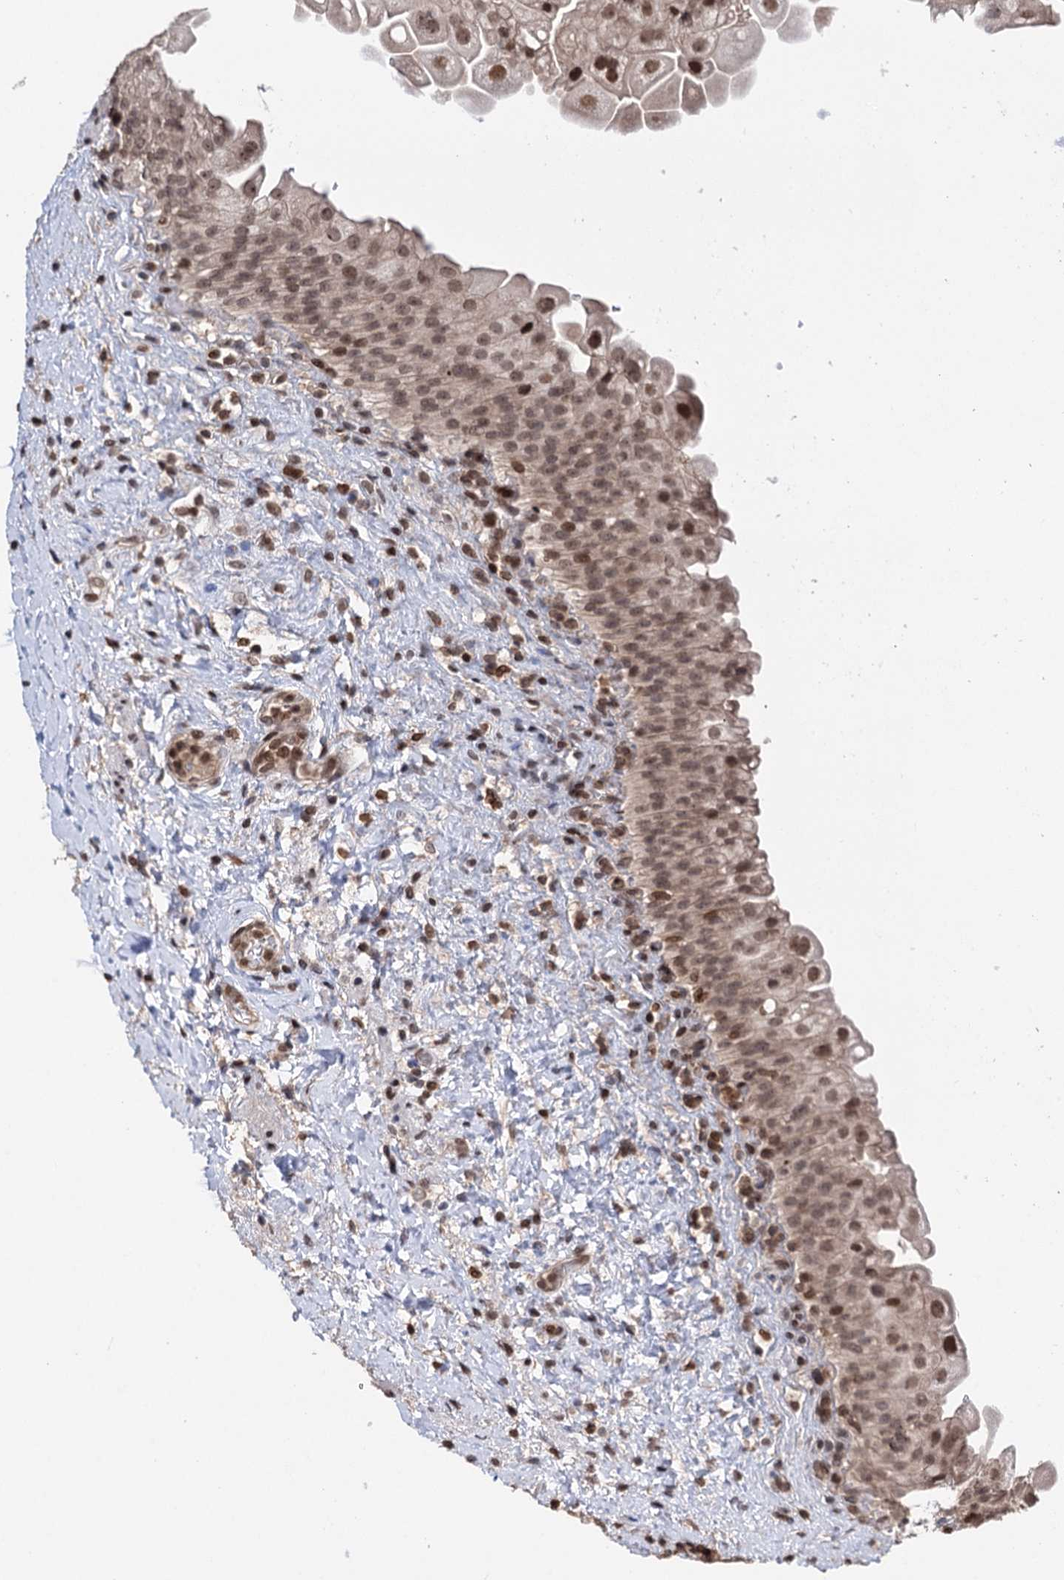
{"staining": {"intensity": "moderate", "quantity": ">75%", "location": "nuclear"}, "tissue": "urinary bladder", "cell_type": "Urothelial cells", "image_type": "normal", "snomed": [{"axis": "morphology", "description": "Normal tissue, NOS"}, {"axis": "topography", "description": "Urinary bladder"}], "caption": "Benign urinary bladder reveals moderate nuclear expression in approximately >75% of urothelial cells, visualized by immunohistochemistry. Nuclei are stained in blue.", "gene": "CCDC77", "patient": {"sex": "female", "age": 27}}